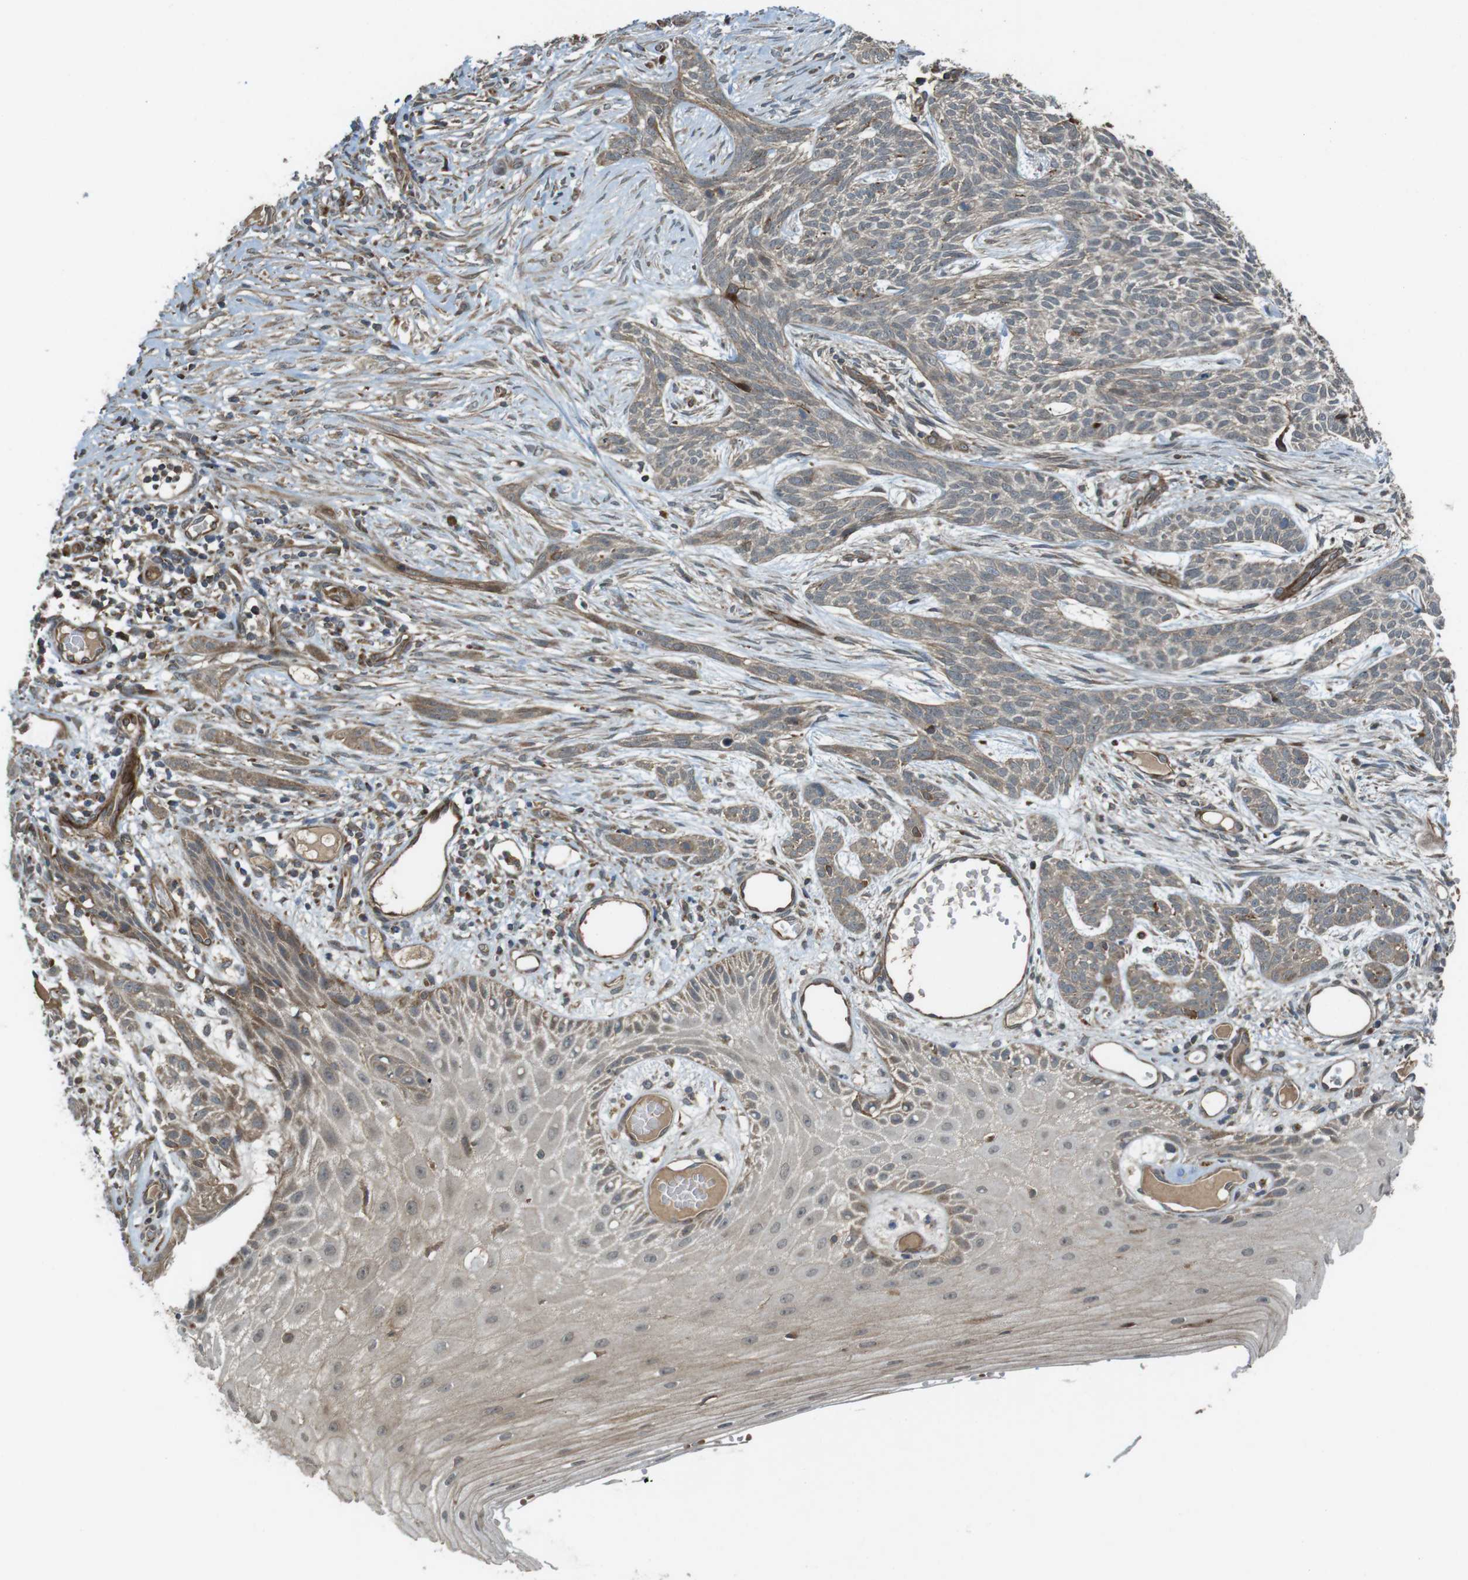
{"staining": {"intensity": "weak", "quantity": ">75%", "location": "cytoplasmic/membranous"}, "tissue": "skin cancer", "cell_type": "Tumor cells", "image_type": "cancer", "snomed": [{"axis": "morphology", "description": "Basal cell carcinoma"}, {"axis": "topography", "description": "Skin"}], "caption": "IHC image of neoplastic tissue: human basal cell carcinoma (skin) stained using IHC displays low levels of weak protein expression localized specifically in the cytoplasmic/membranous of tumor cells, appearing as a cytoplasmic/membranous brown color.", "gene": "IFFO2", "patient": {"sex": "female", "age": 59}}